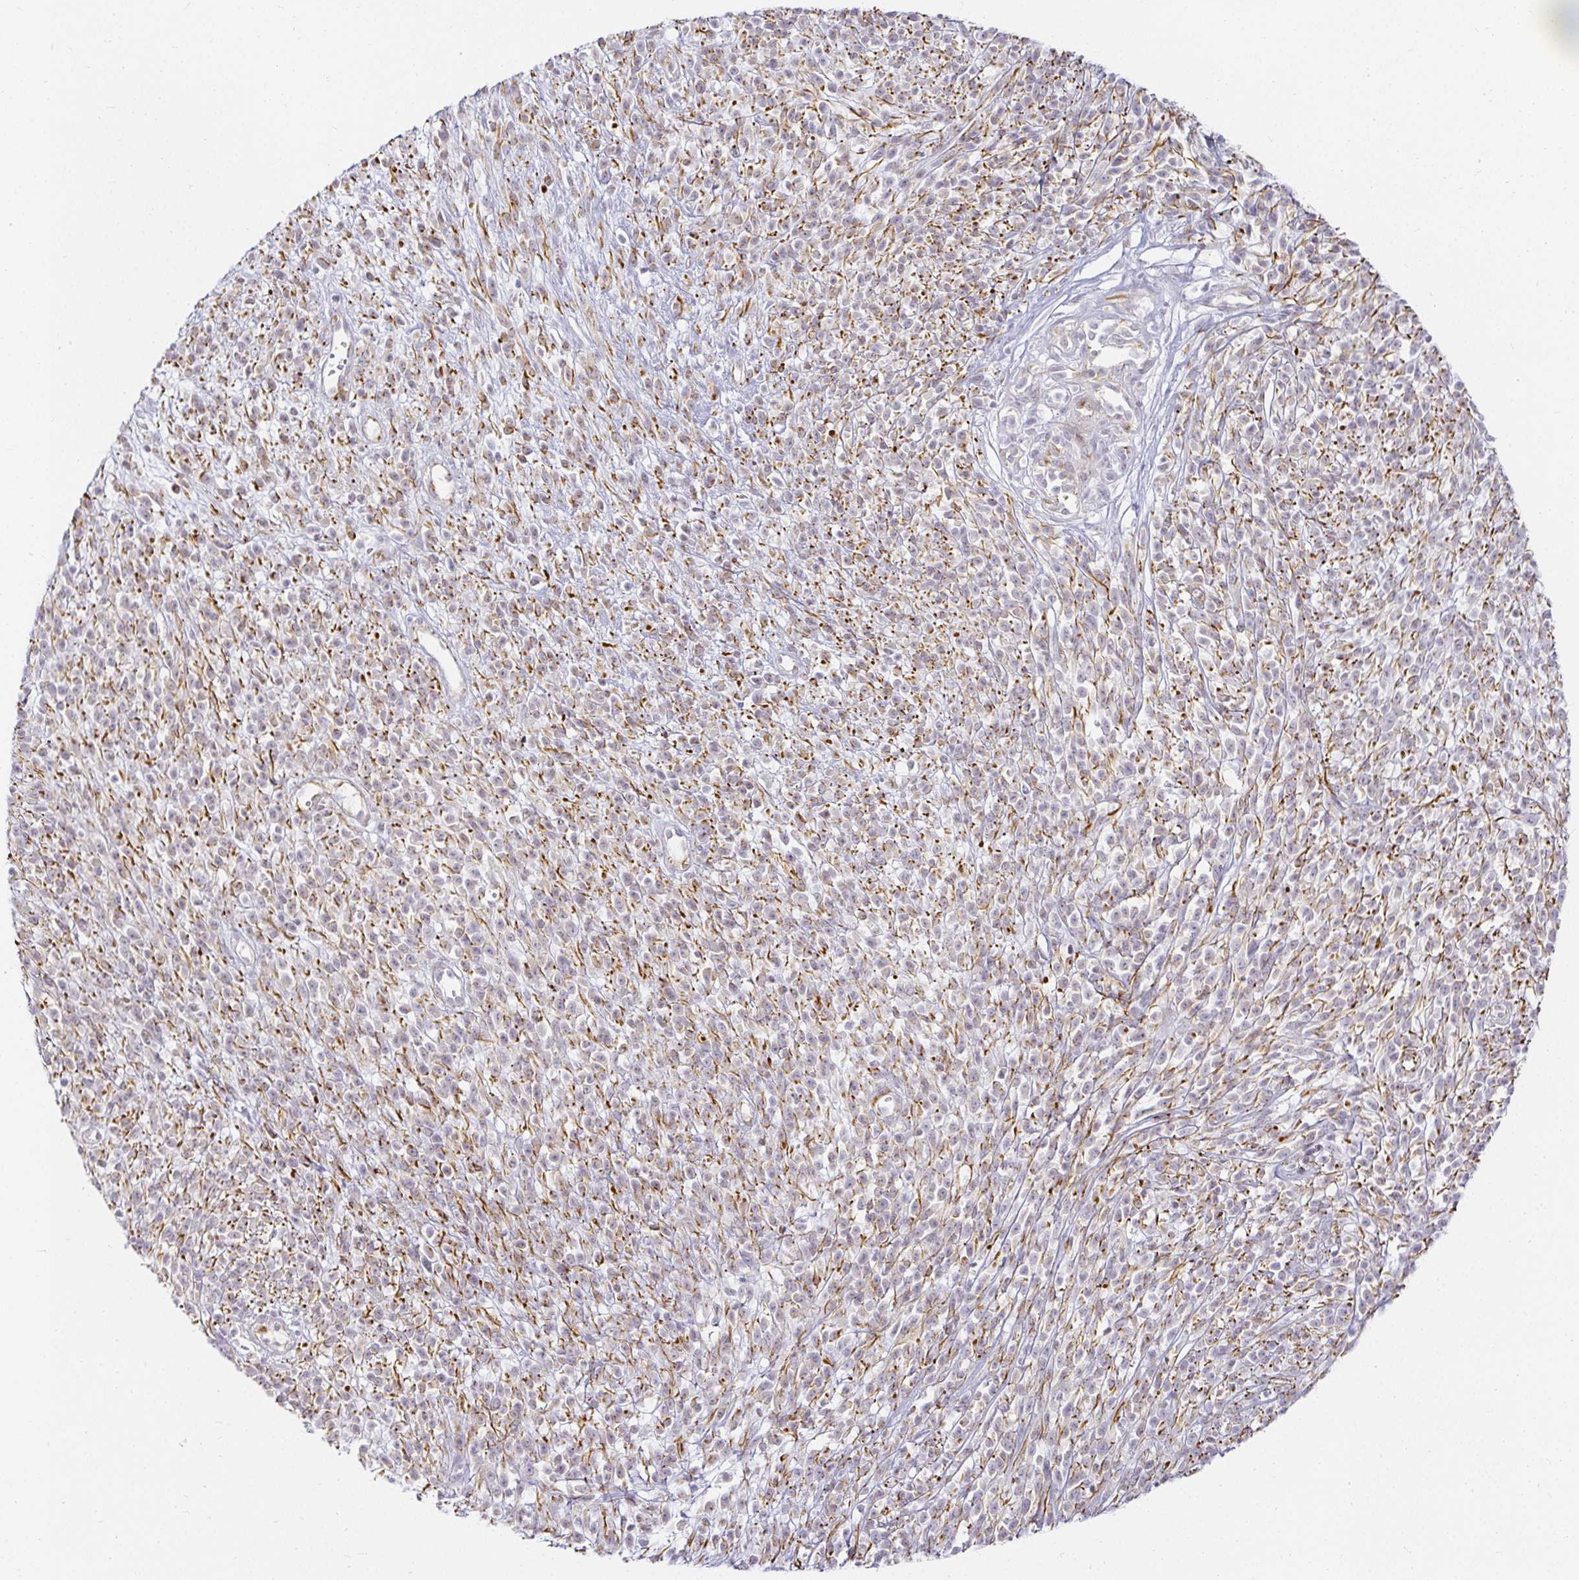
{"staining": {"intensity": "negative", "quantity": "none", "location": "none"}, "tissue": "melanoma", "cell_type": "Tumor cells", "image_type": "cancer", "snomed": [{"axis": "morphology", "description": "Malignant melanoma, NOS"}, {"axis": "topography", "description": "Skin"}, {"axis": "topography", "description": "Skin of trunk"}], "caption": "Human melanoma stained for a protein using IHC exhibits no positivity in tumor cells.", "gene": "ACAN", "patient": {"sex": "male", "age": 74}}